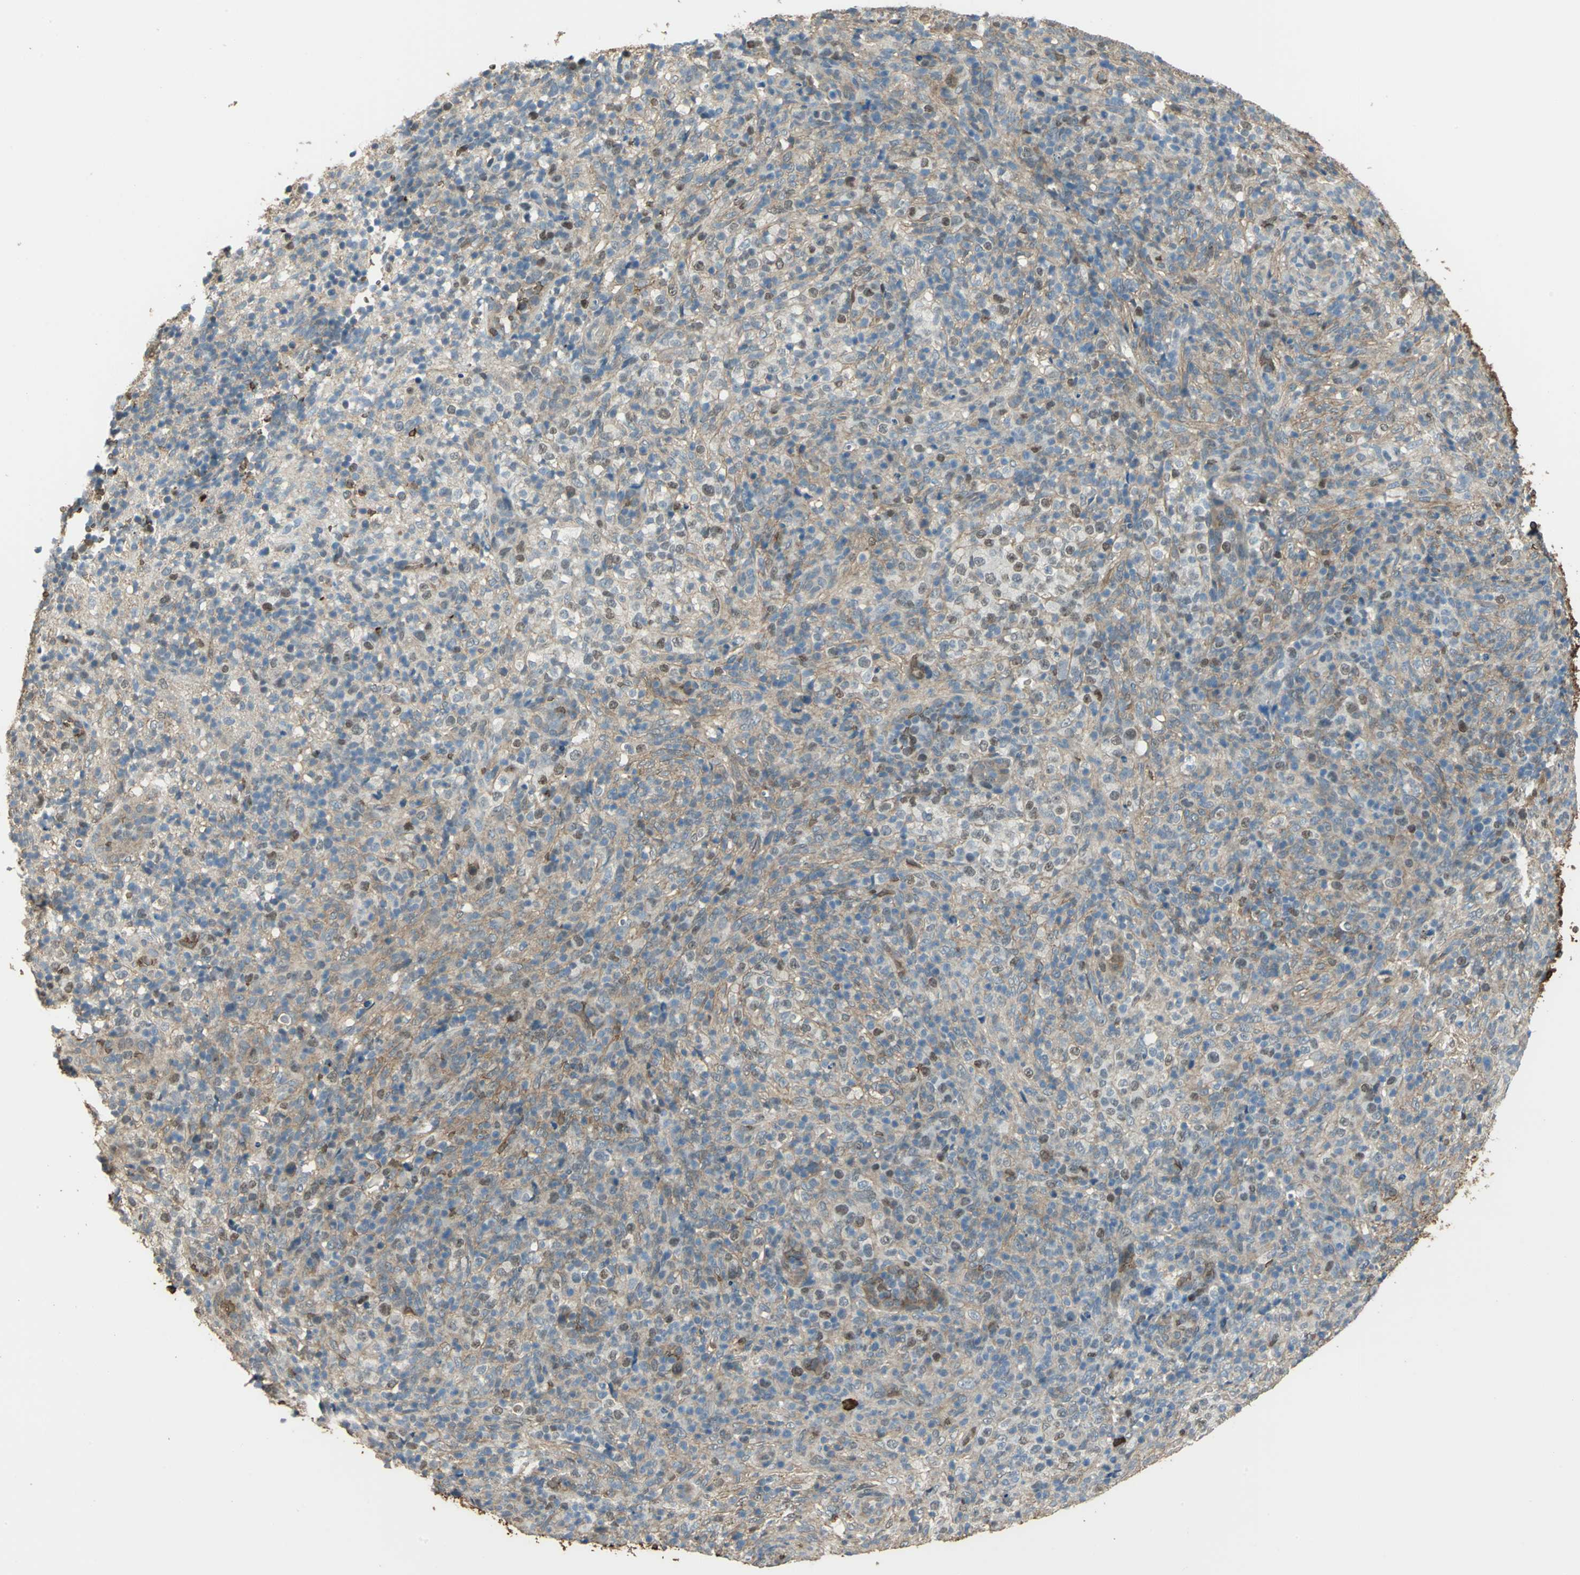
{"staining": {"intensity": "weak", "quantity": "25%-75%", "location": "cytoplasmic/membranous,nuclear"}, "tissue": "lymphoma", "cell_type": "Tumor cells", "image_type": "cancer", "snomed": [{"axis": "morphology", "description": "Malignant lymphoma, non-Hodgkin's type, High grade"}, {"axis": "topography", "description": "Lymph node"}], "caption": "DAB (3,3'-diaminobenzidine) immunohistochemical staining of human malignant lymphoma, non-Hodgkin's type (high-grade) demonstrates weak cytoplasmic/membranous and nuclear protein staining in approximately 25%-75% of tumor cells.", "gene": "DDAH1", "patient": {"sex": "female", "age": 76}}